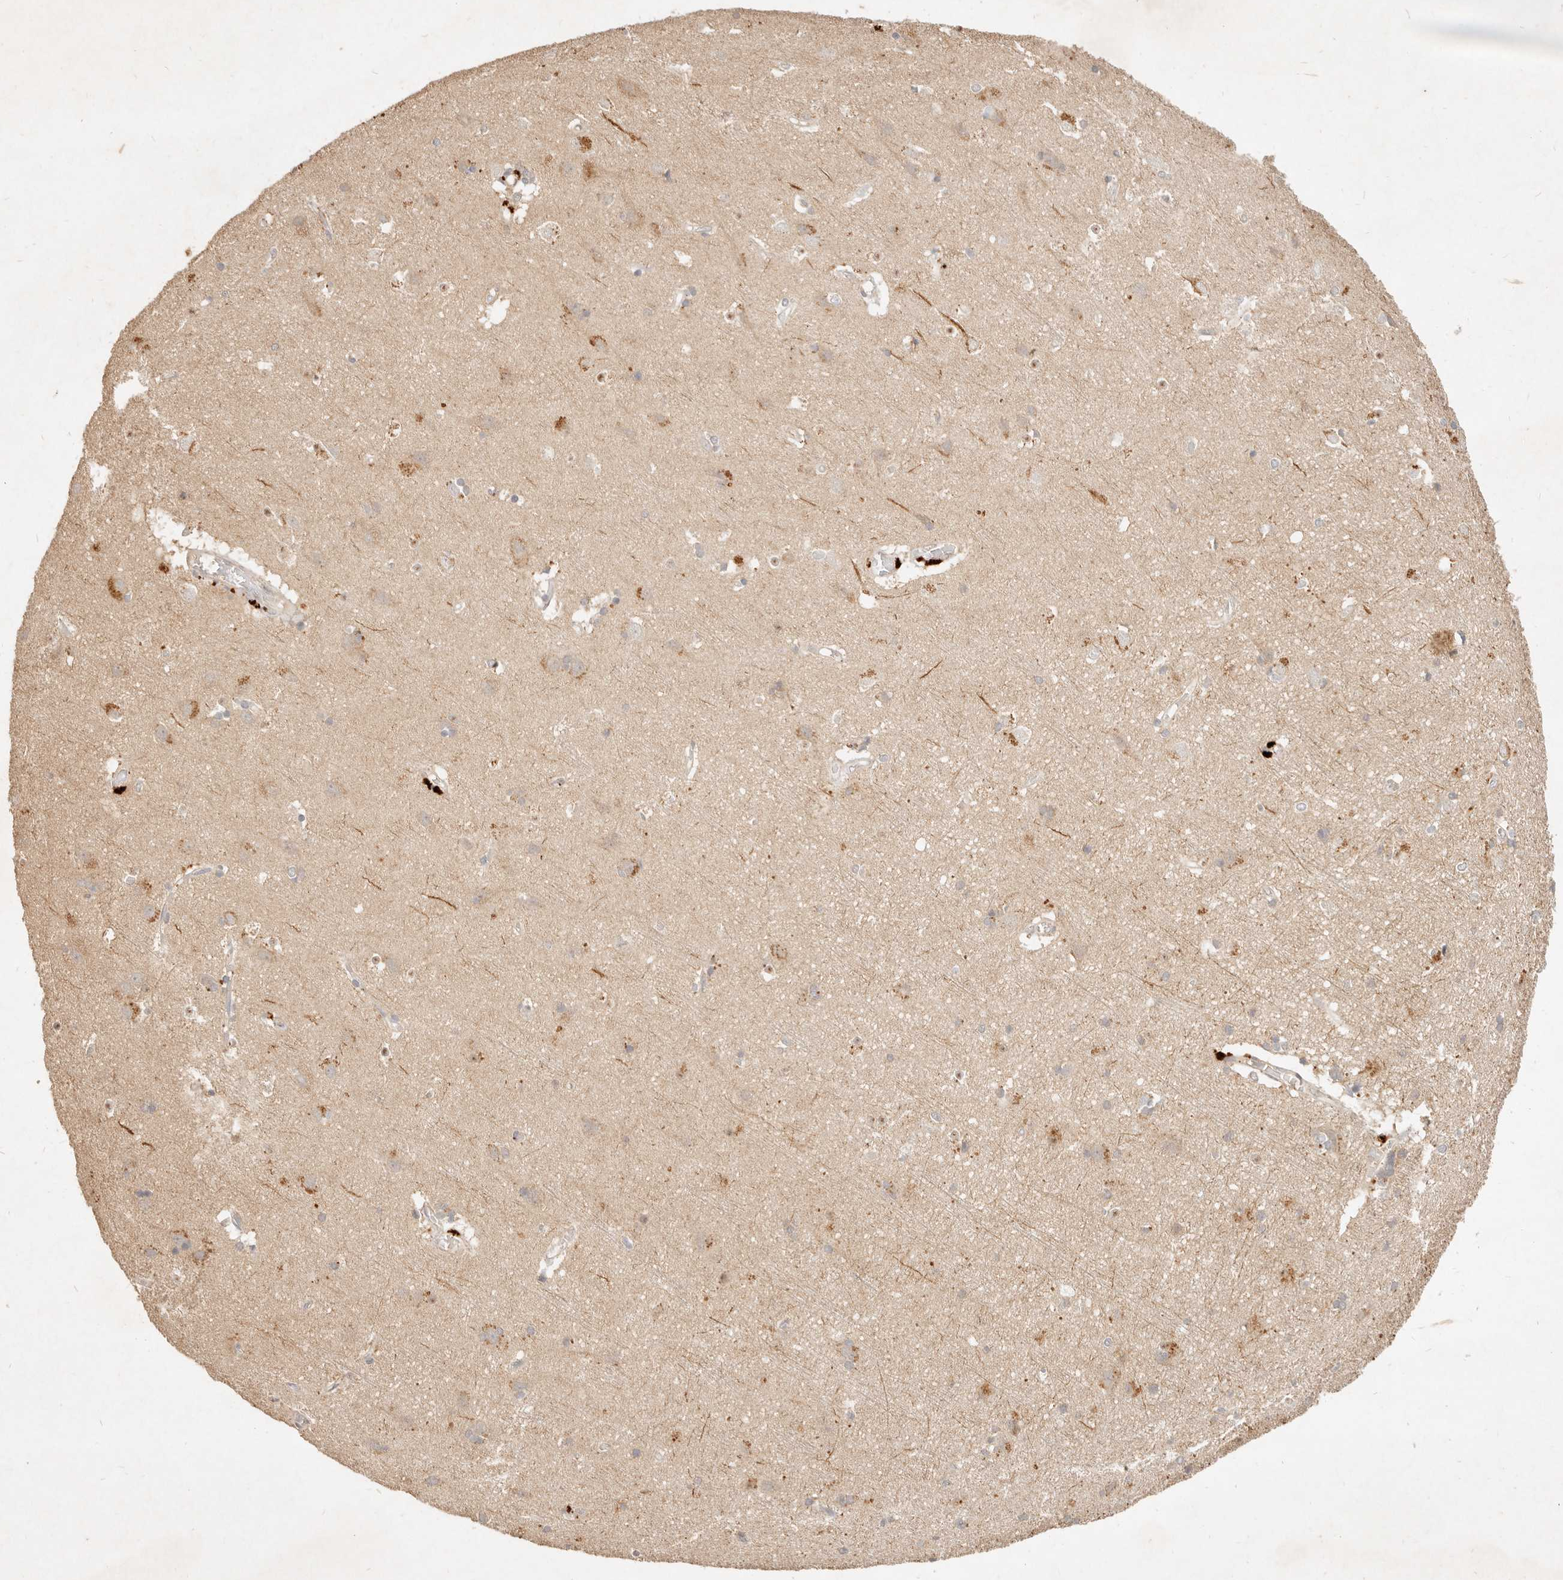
{"staining": {"intensity": "weak", "quantity": ">75%", "location": "cytoplasmic/membranous"}, "tissue": "cerebral cortex", "cell_type": "Endothelial cells", "image_type": "normal", "snomed": [{"axis": "morphology", "description": "Normal tissue, NOS"}, {"axis": "topography", "description": "Cerebral cortex"}], "caption": "About >75% of endothelial cells in benign cerebral cortex show weak cytoplasmic/membranous protein staining as visualized by brown immunohistochemical staining.", "gene": "FREM2", "patient": {"sex": "male", "age": 54}}